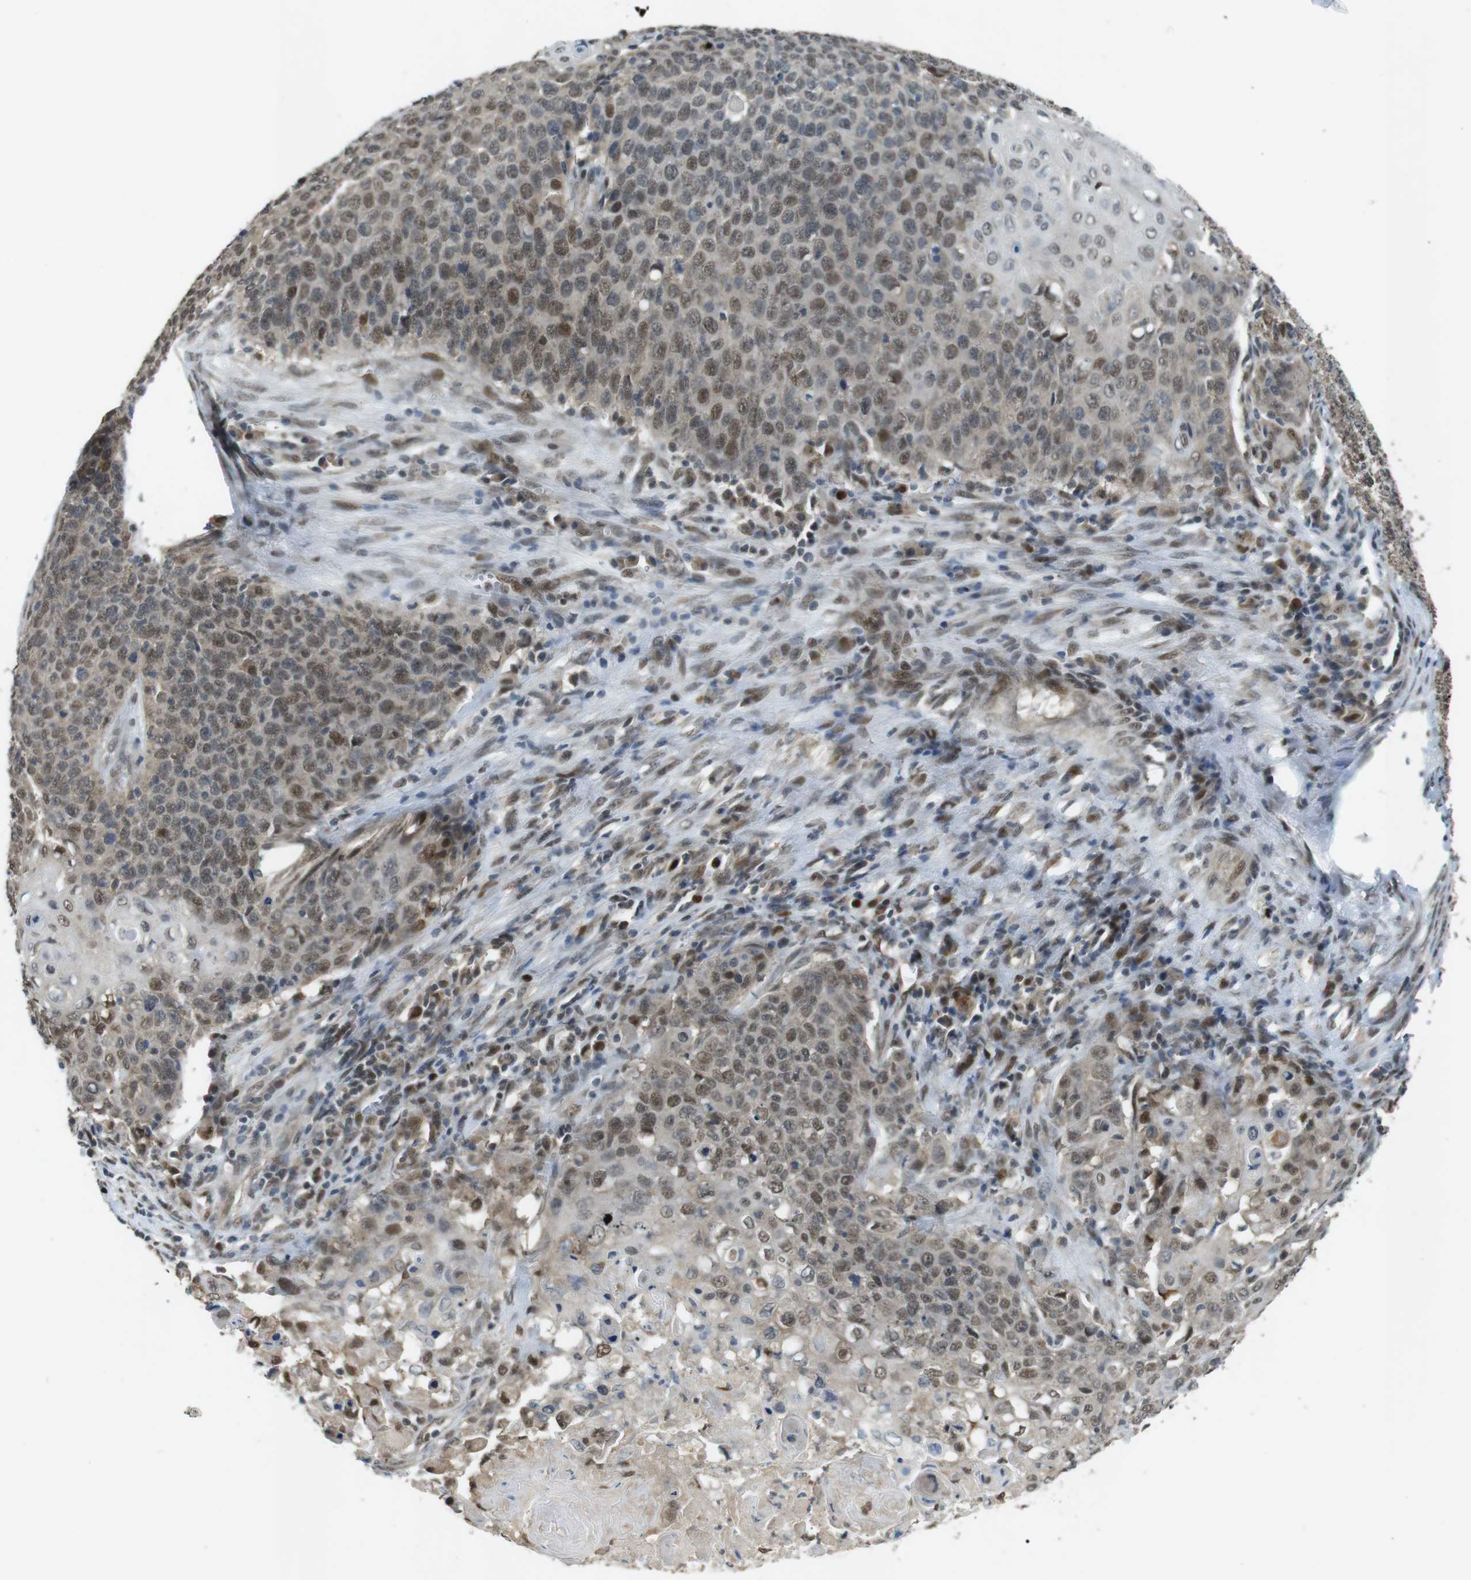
{"staining": {"intensity": "moderate", "quantity": ">75%", "location": "cytoplasmic/membranous,nuclear"}, "tissue": "cervical cancer", "cell_type": "Tumor cells", "image_type": "cancer", "snomed": [{"axis": "morphology", "description": "Squamous cell carcinoma, NOS"}, {"axis": "topography", "description": "Cervix"}], "caption": "Immunohistochemical staining of human cervical cancer (squamous cell carcinoma) reveals medium levels of moderate cytoplasmic/membranous and nuclear protein staining in approximately >75% of tumor cells.", "gene": "ORAI3", "patient": {"sex": "female", "age": 39}}